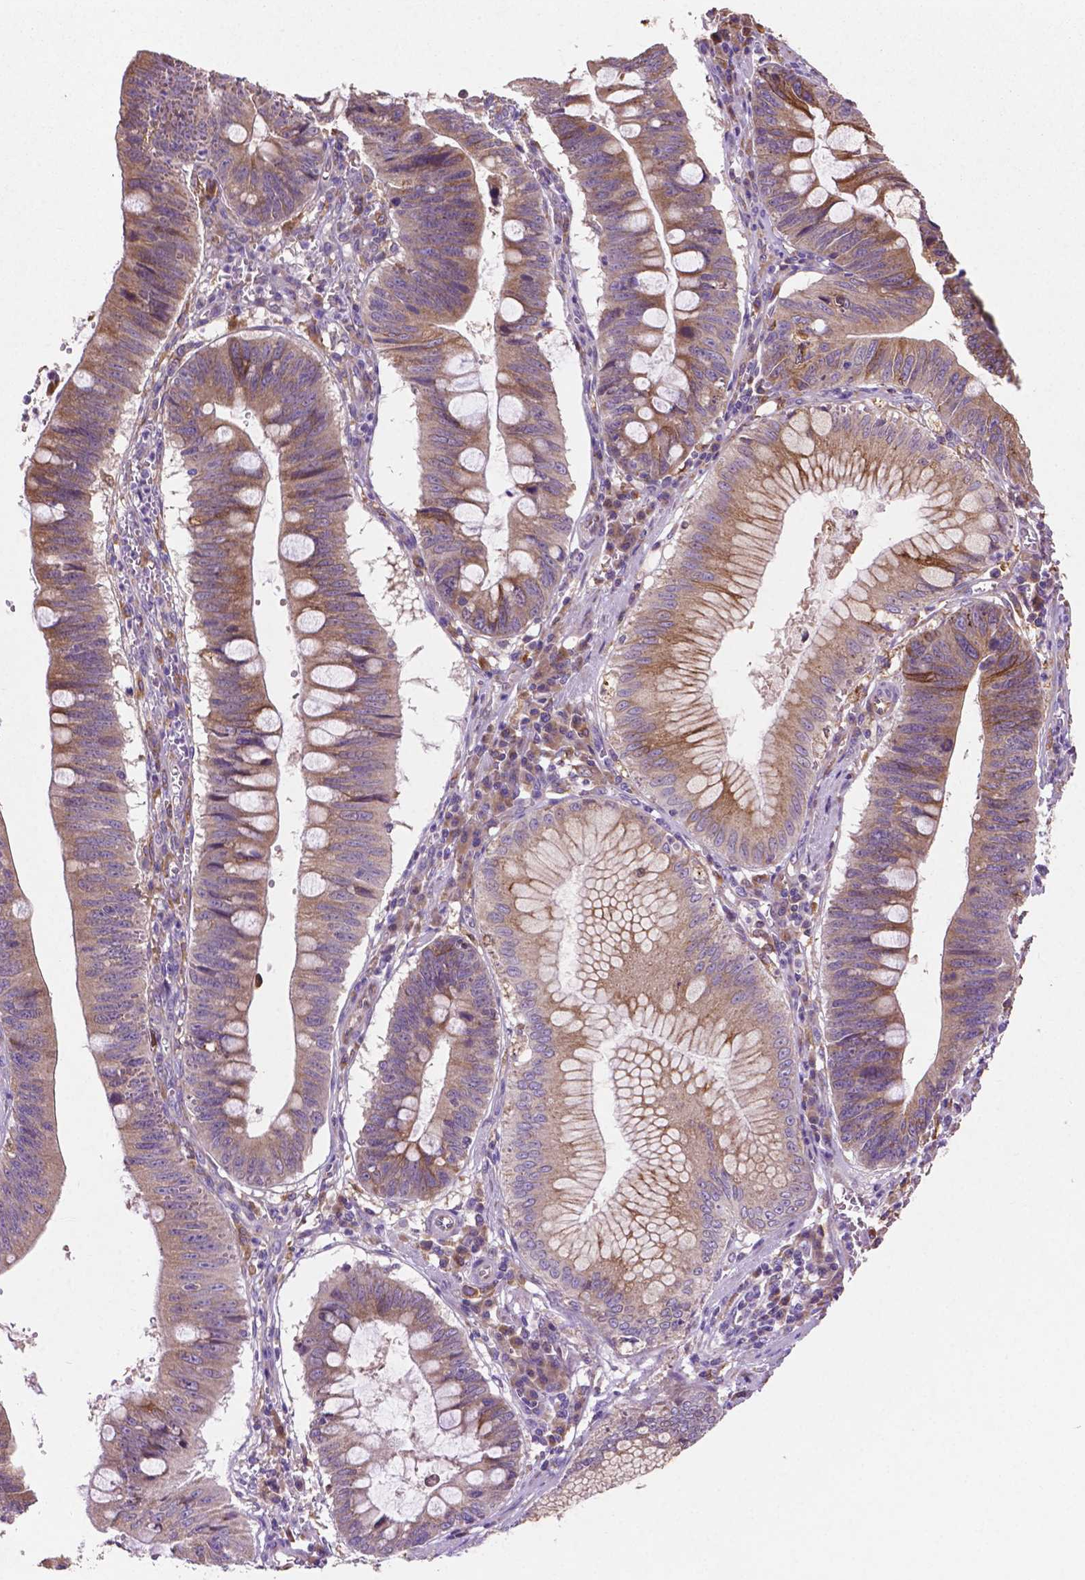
{"staining": {"intensity": "moderate", "quantity": "25%-75%", "location": "cytoplasmic/membranous"}, "tissue": "stomach cancer", "cell_type": "Tumor cells", "image_type": "cancer", "snomed": [{"axis": "morphology", "description": "Adenocarcinoma, NOS"}, {"axis": "topography", "description": "Stomach"}], "caption": "A brown stain highlights moderate cytoplasmic/membranous expression of a protein in human stomach cancer (adenocarcinoma) tumor cells.", "gene": "MBTPS1", "patient": {"sex": "male", "age": 59}}